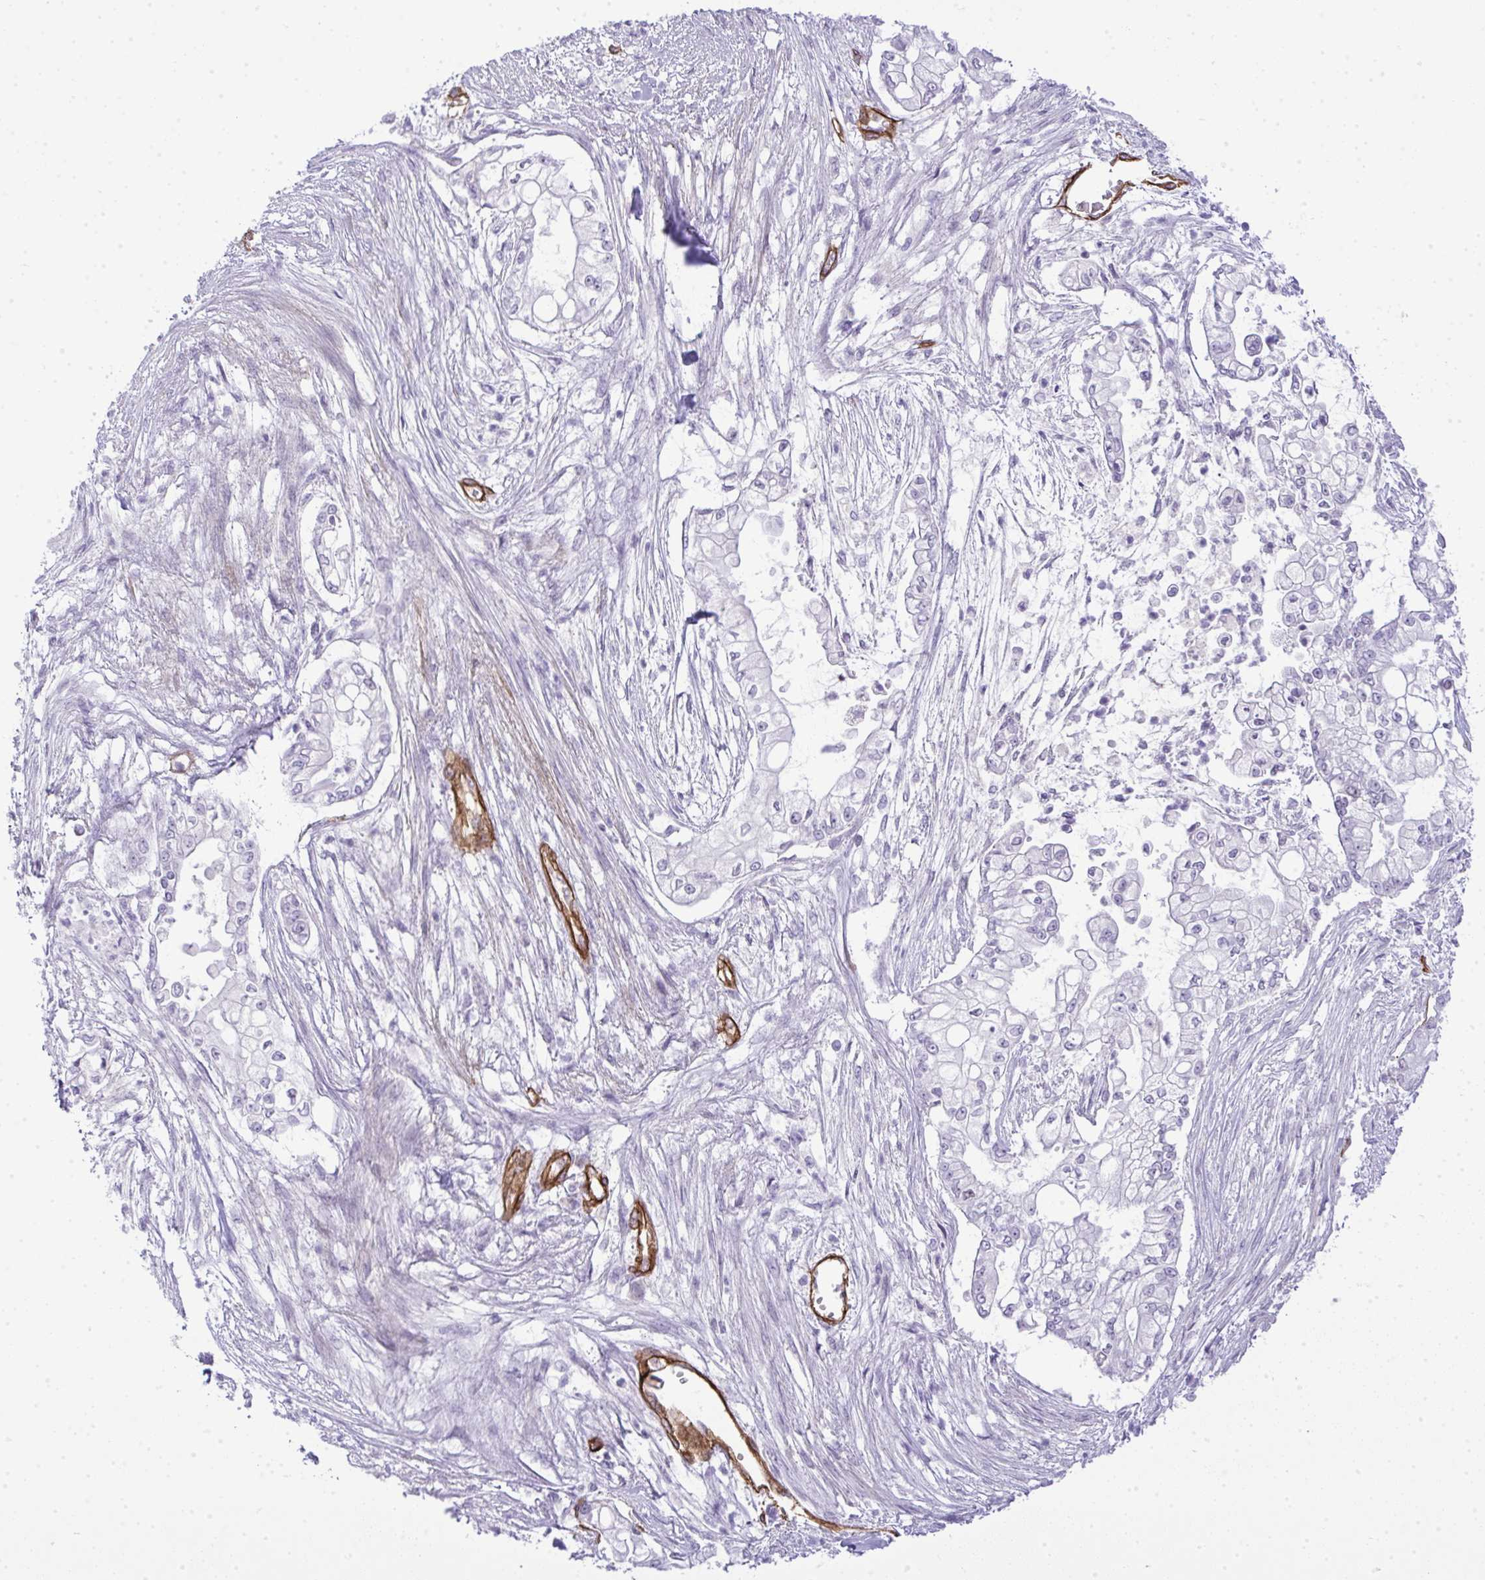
{"staining": {"intensity": "negative", "quantity": "none", "location": "none"}, "tissue": "pancreatic cancer", "cell_type": "Tumor cells", "image_type": "cancer", "snomed": [{"axis": "morphology", "description": "Adenocarcinoma, NOS"}, {"axis": "topography", "description": "Pancreas"}], "caption": "Immunohistochemistry photomicrograph of adenocarcinoma (pancreatic) stained for a protein (brown), which displays no positivity in tumor cells. The staining is performed using DAB brown chromogen with nuclei counter-stained in using hematoxylin.", "gene": "UBE2S", "patient": {"sex": "female", "age": 69}}